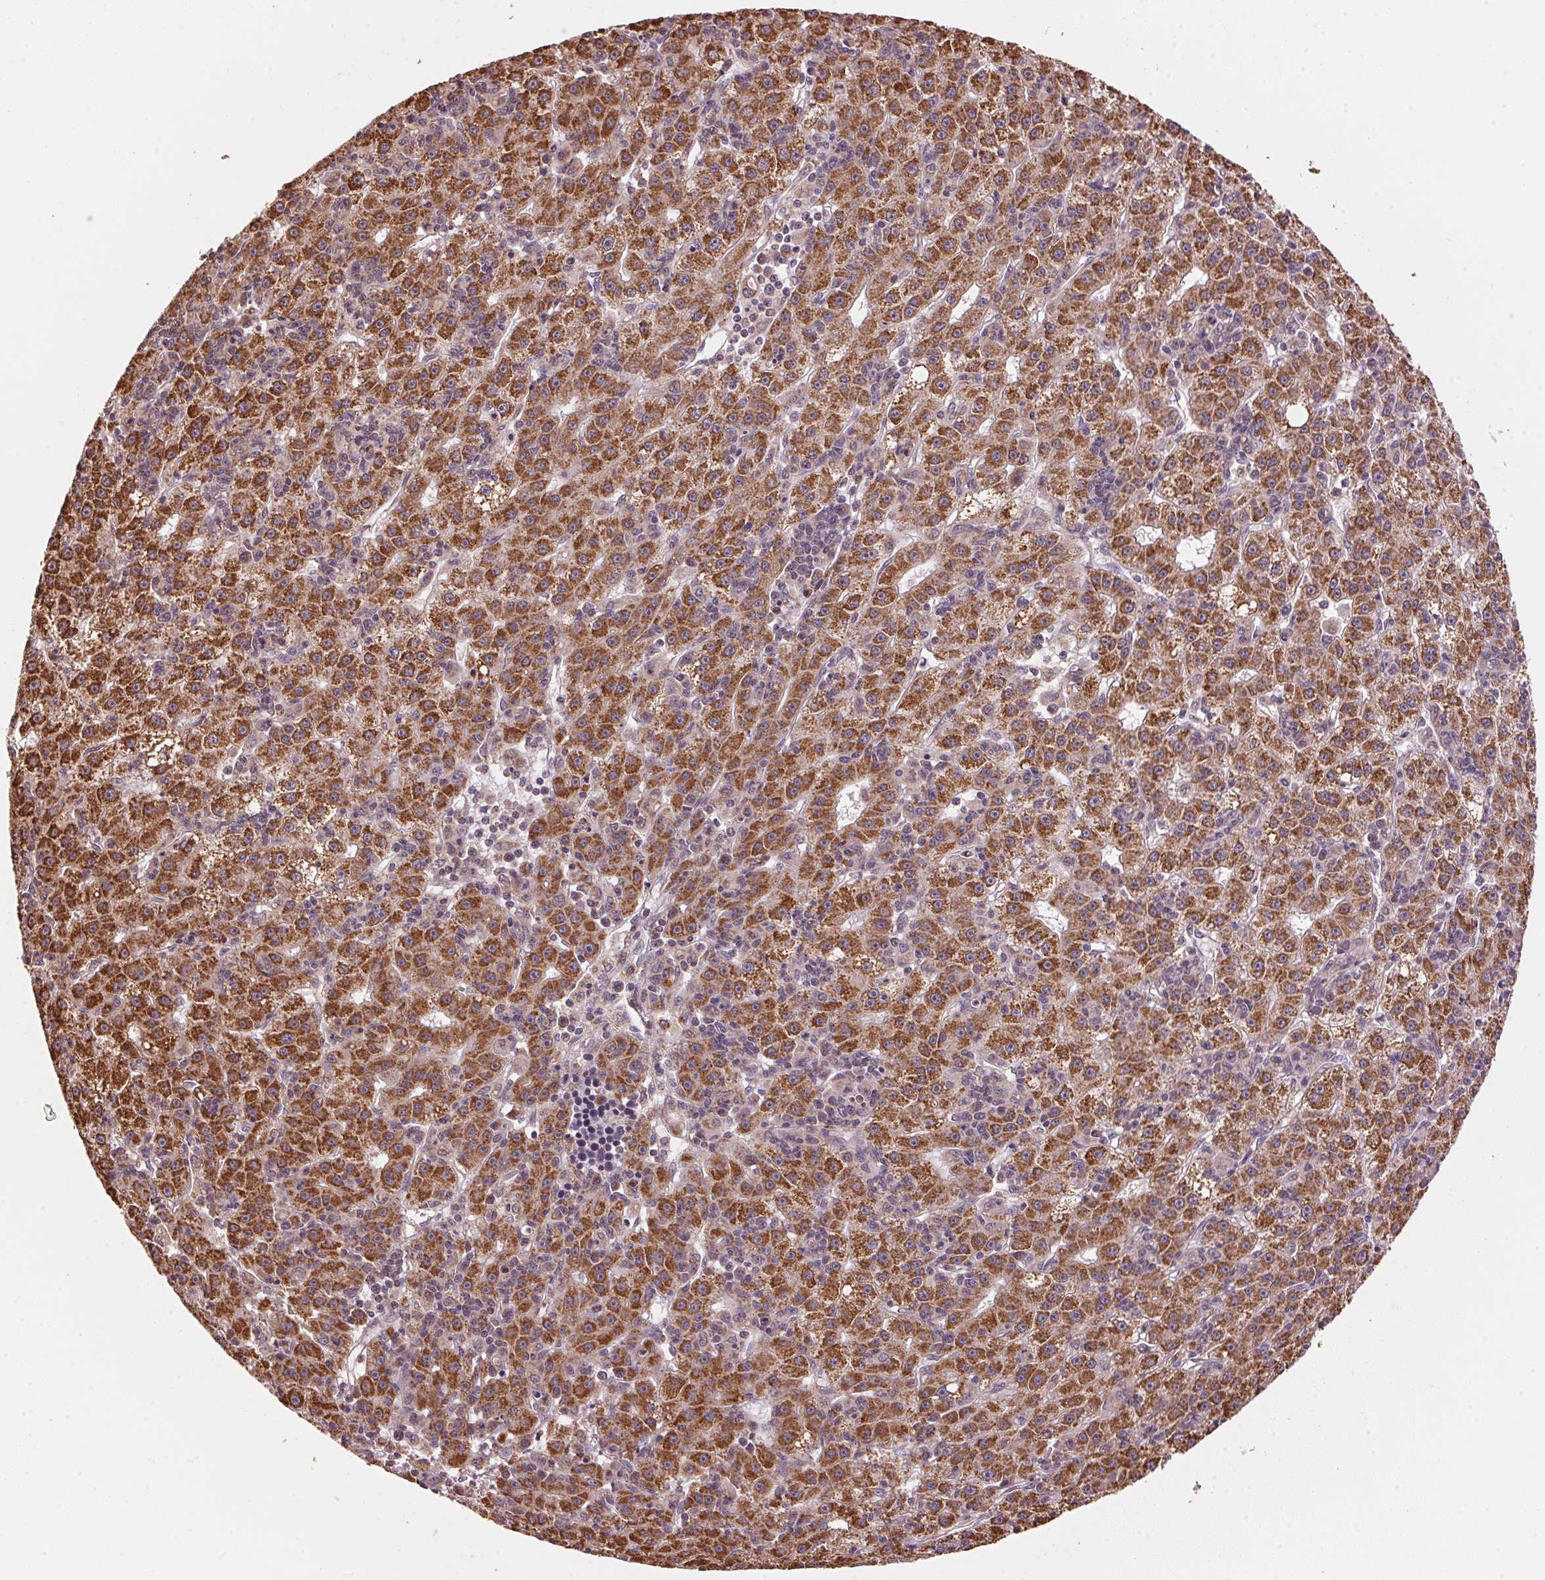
{"staining": {"intensity": "strong", "quantity": ">75%", "location": "cytoplasmic/membranous"}, "tissue": "liver cancer", "cell_type": "Tumor cells", "image_type": "cancer", "snomed": [{"axis": "morphology", "description": "Carcinoma, Hepatocellular, NOS"}, {"axis": "topography", "description": "Liver"}], "caption": "DAB (3,3'-diaminobenzidine) immunohistochemical staining of hepatocellular carcinoma (liver) exhibits strong cytoplasmic/membranous protein expression in approximately >75% of tumor cells.", "gene": "ARHGAP6", "patient": {"sex": "male", "age": 76}}